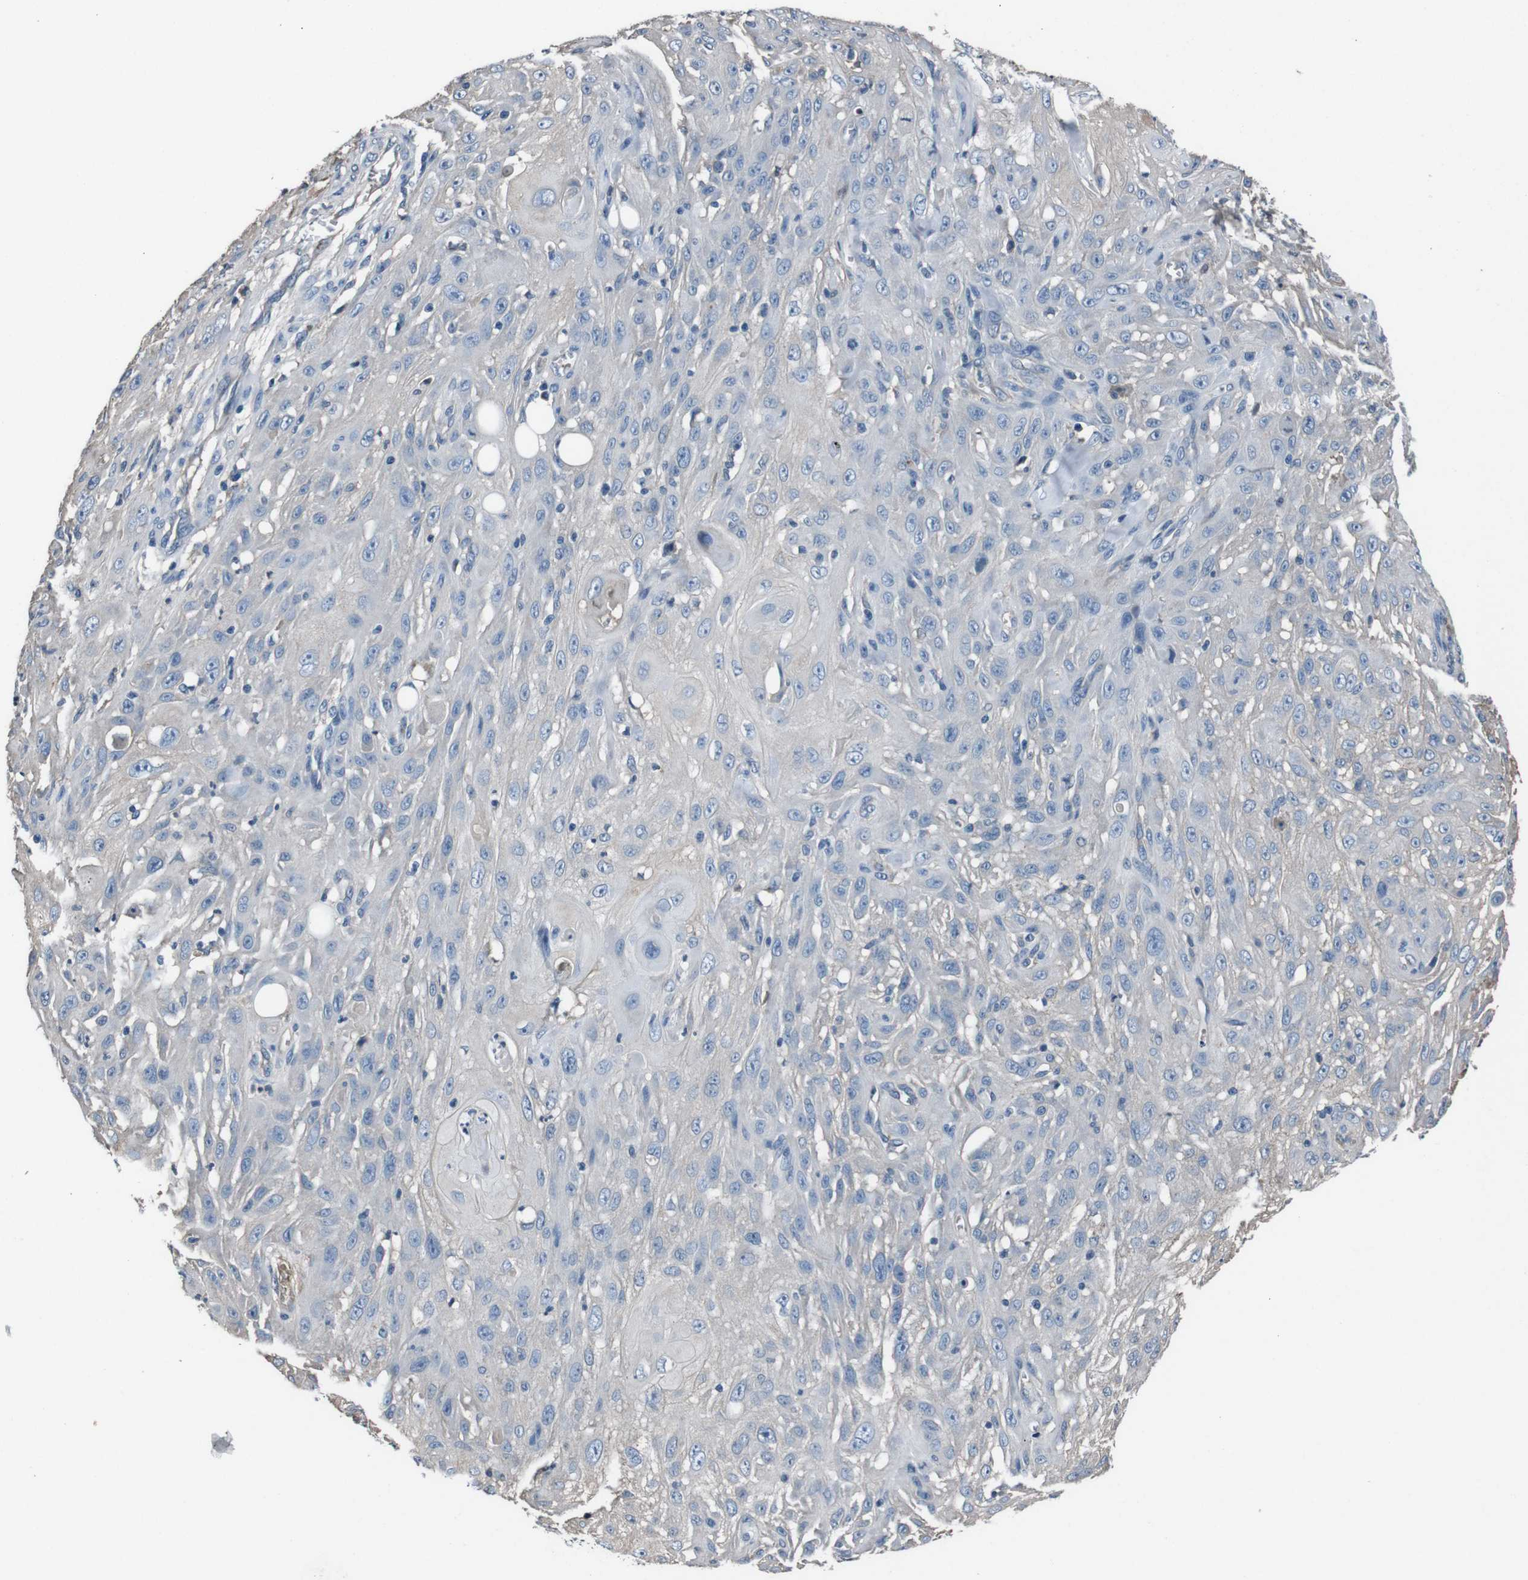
{"staining": {"intensity": "weak", "quantity": "<25%", "location": "cytoplasmic/membranous"}, "tissue": "skin cancer", "cell_type": "Tumor cells", "image_type": "cancer", "snomed": [{"axis": "morphology", "description": "Squamous cell carcinoma, NOS"}, {"axis": "topography", "description": "Skin"}], "caption": "This is an IHC image of squamous cell carcinoma (skin). There is no positivity in tumor cells.", "gene": "LEP", "patient": {"sex": "male", "age": 75}}